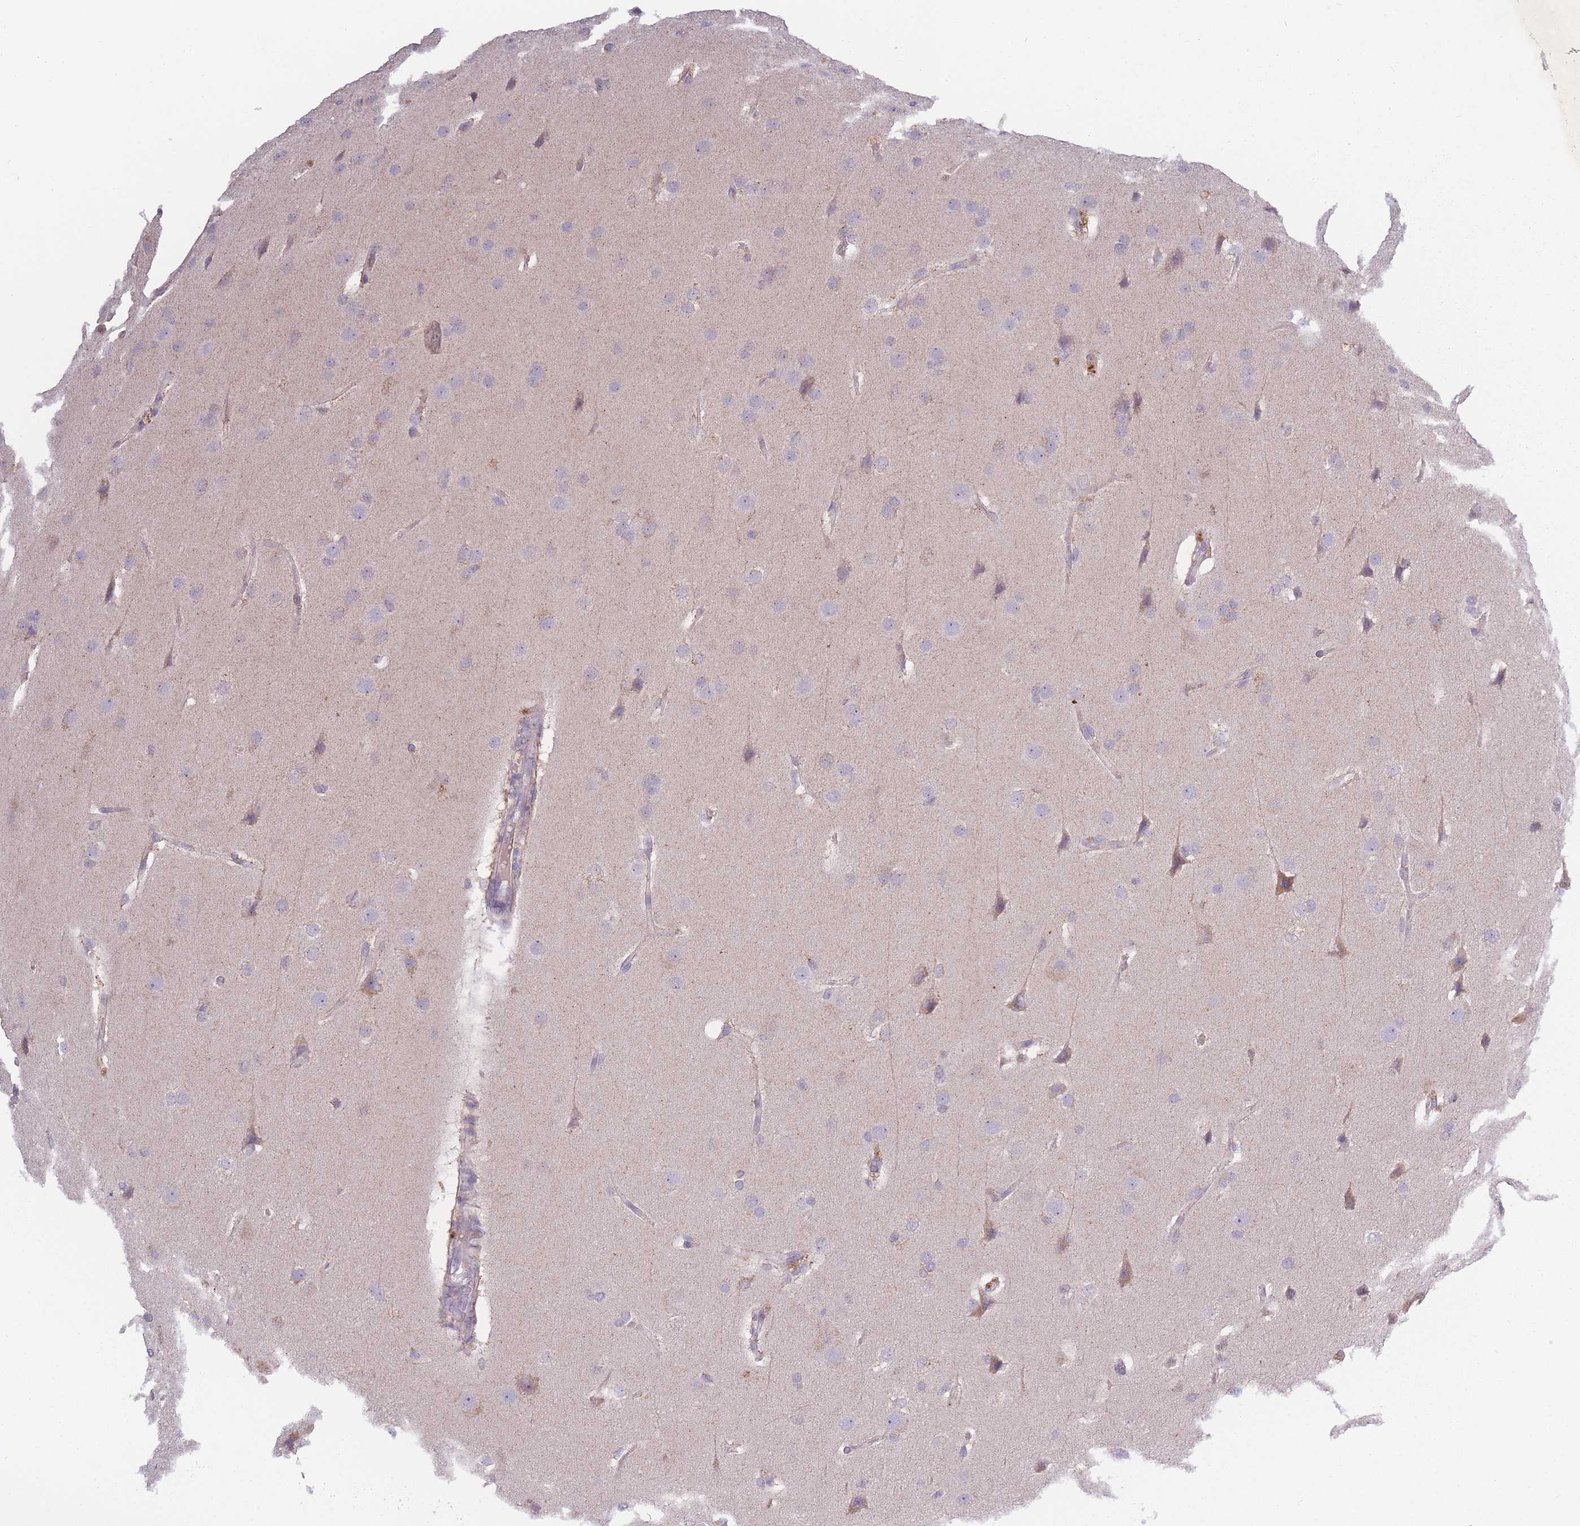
{"staining": {"intensity": "negative", "quantity": "none", "location": "none"}, "tissue": "glioma", "cell_type": "Tumor cells", "image_type": "cancer", "snomed": [{"axis": "morphology", "description": "Glioma, malignant, Low grade"}, {"axis": "topography", "description": "Brain"}], "caption": "The photomicrograph exhibits no significant expression in tumor cells of low-grade glioma (malignant).", "gene": "PEX11B", "patient": {"sex": "female", "age": 37}}